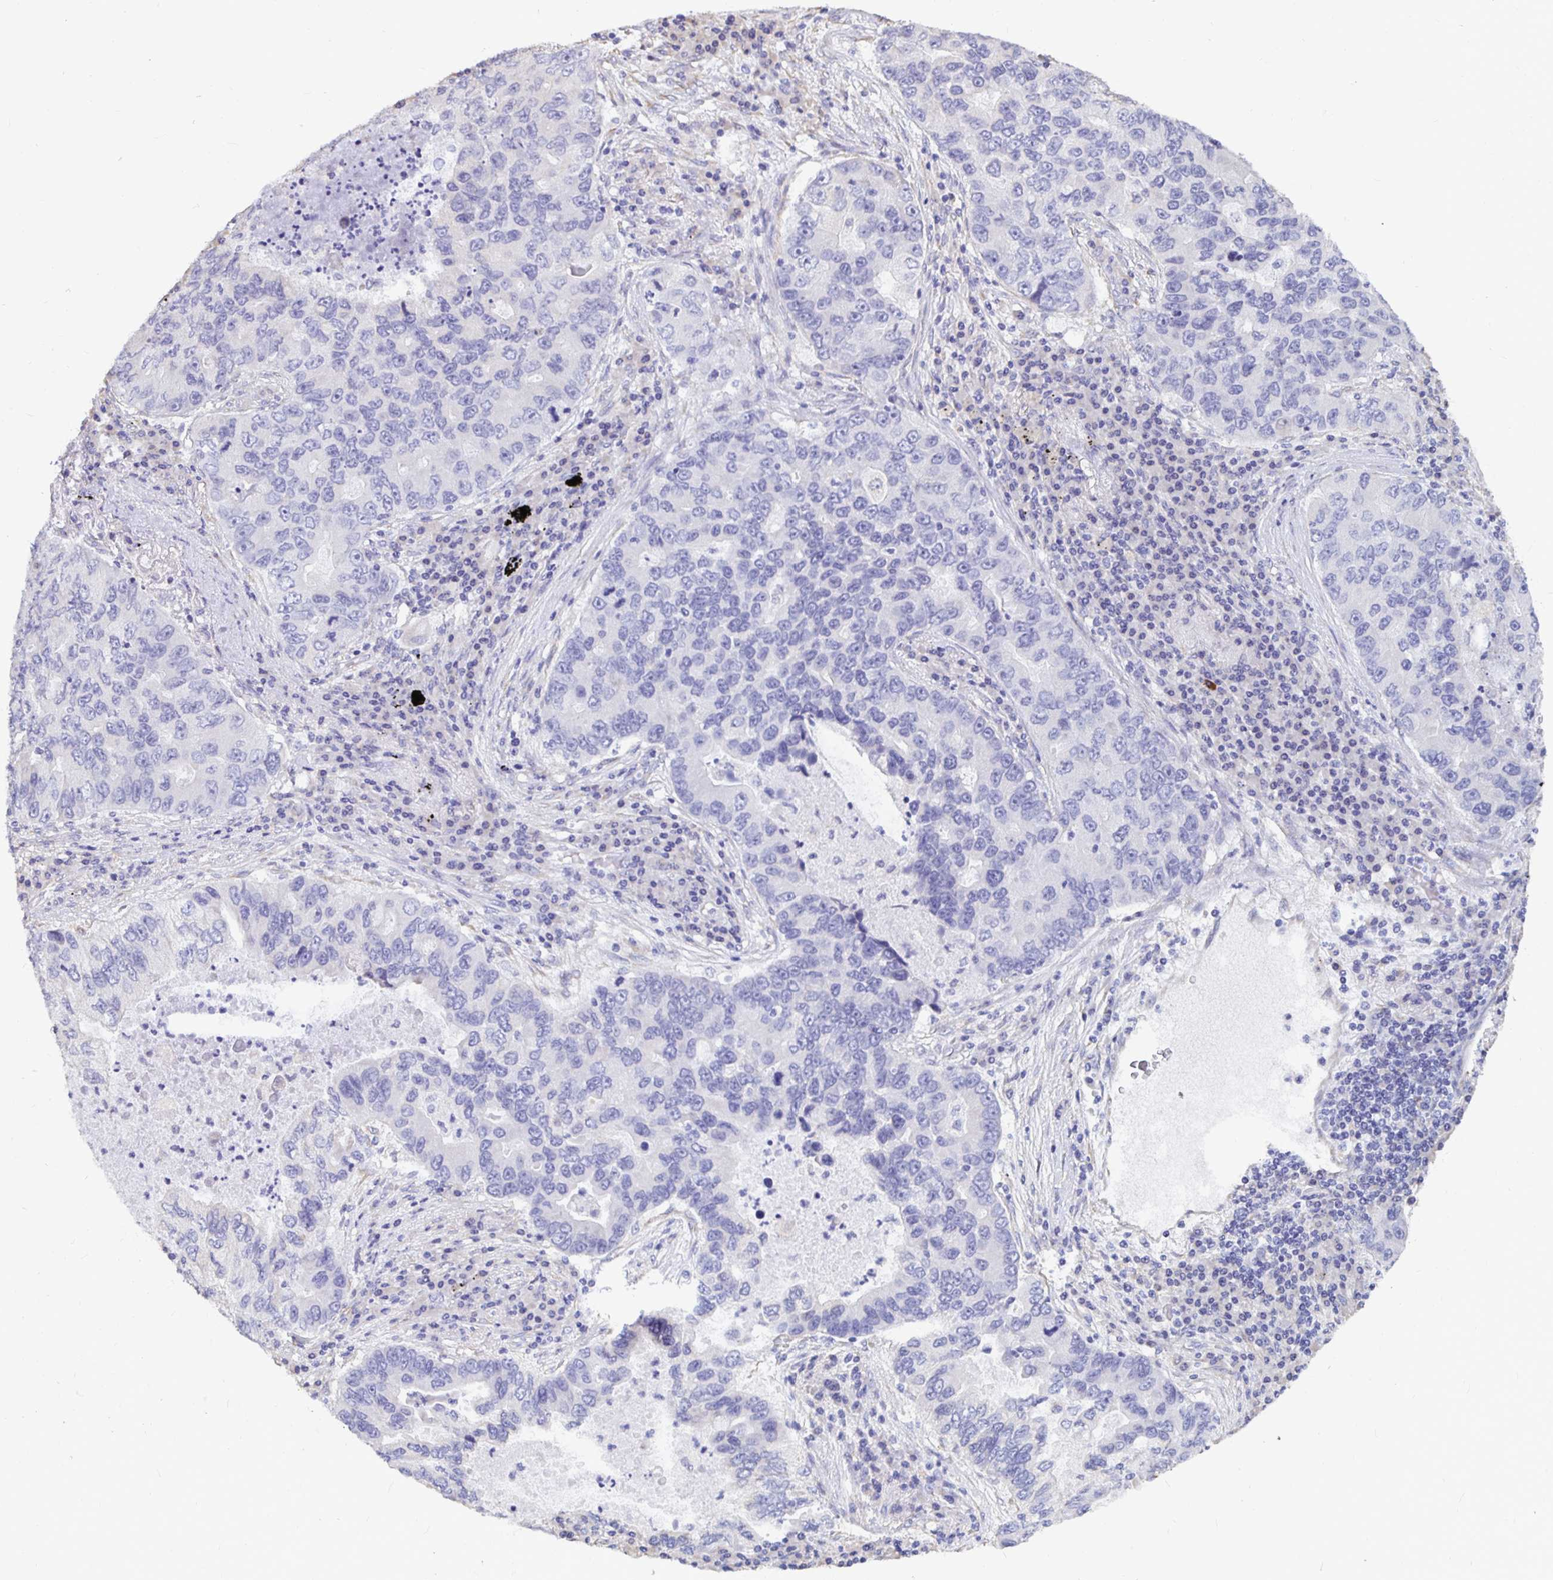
{"staining": {"intensity": "negative", "quantity": "none", "location": "none"}, "tissue": "lung cancer", "cell_type": "Tumor cells", "image_type": "cancer", "snomed": [{"axis": "morphology", "description": "Adenocarcinoma, NOS"}, {"axis": "morphology", "description": "Adenocarcinoma, metastatic, NOS"}, {"axis": "topography", "description": "Lymph node"}, {"axis": "topography", "description": "Lung"}], "caption": "DAB immunohistochemical staining of lung cancer demonstrates no significant expression in tumor cells.", "gene": "DNAI2", "patient": {"sex": "female", "age": 54}}